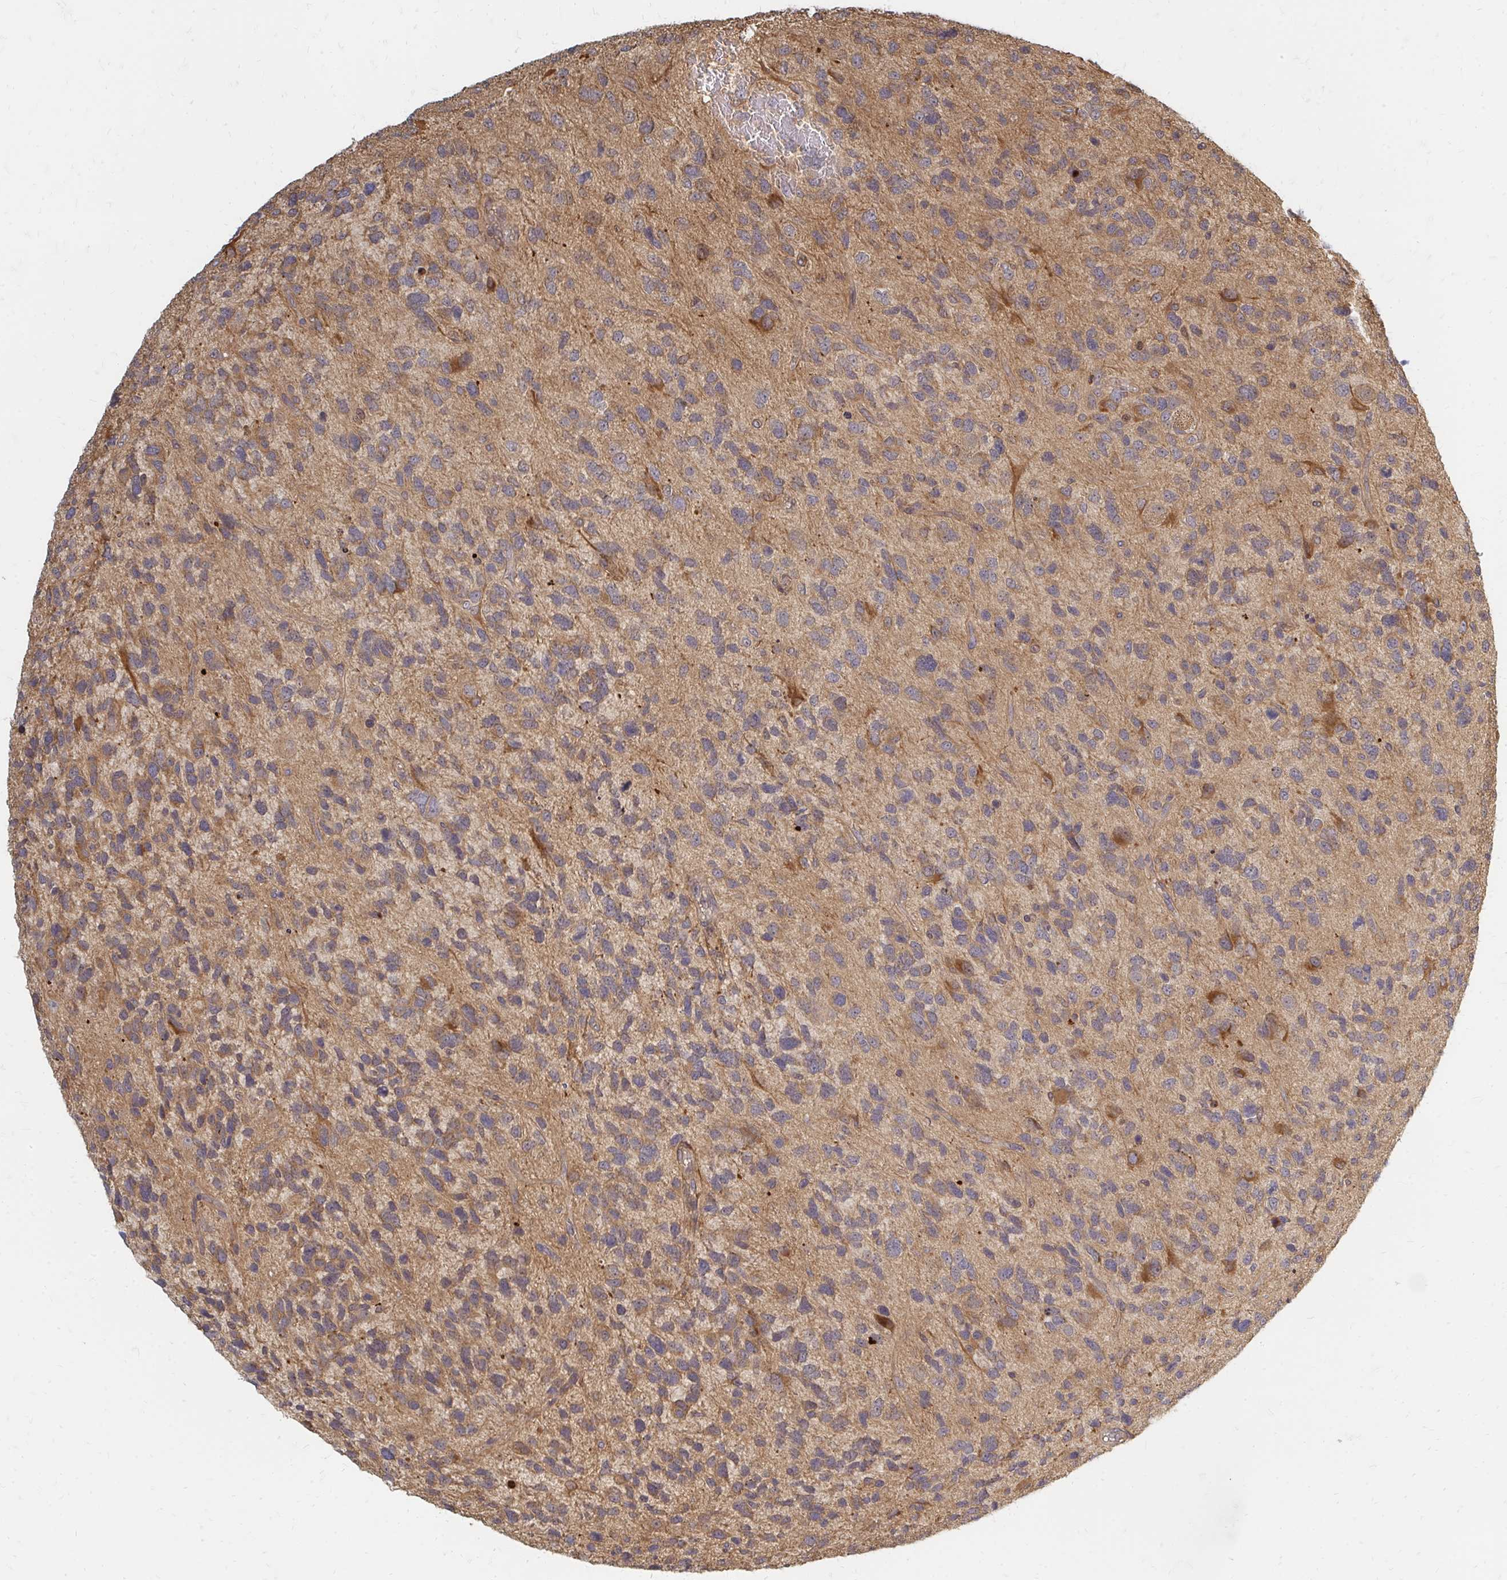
{"staining": {"intensity": "moderate", "quantity": ">75%", "location": "cytoplasmic/membranous"}, "tissue": "glioma", "cell_type": "Tumor cells", "image_type": "cancer", "snomed": [{"axis": "morphology", "description": "Glioma, malignant, High grade"}, {"axis": "topography", "description": "Brain"}], "caption": "Tumor cells show medium levels of moderate cytoplasmic/membranous expression in approximately >75% of cells in glioma.", "gene": "ZNF285", "patient": {"sex": "female", "age": 58}}